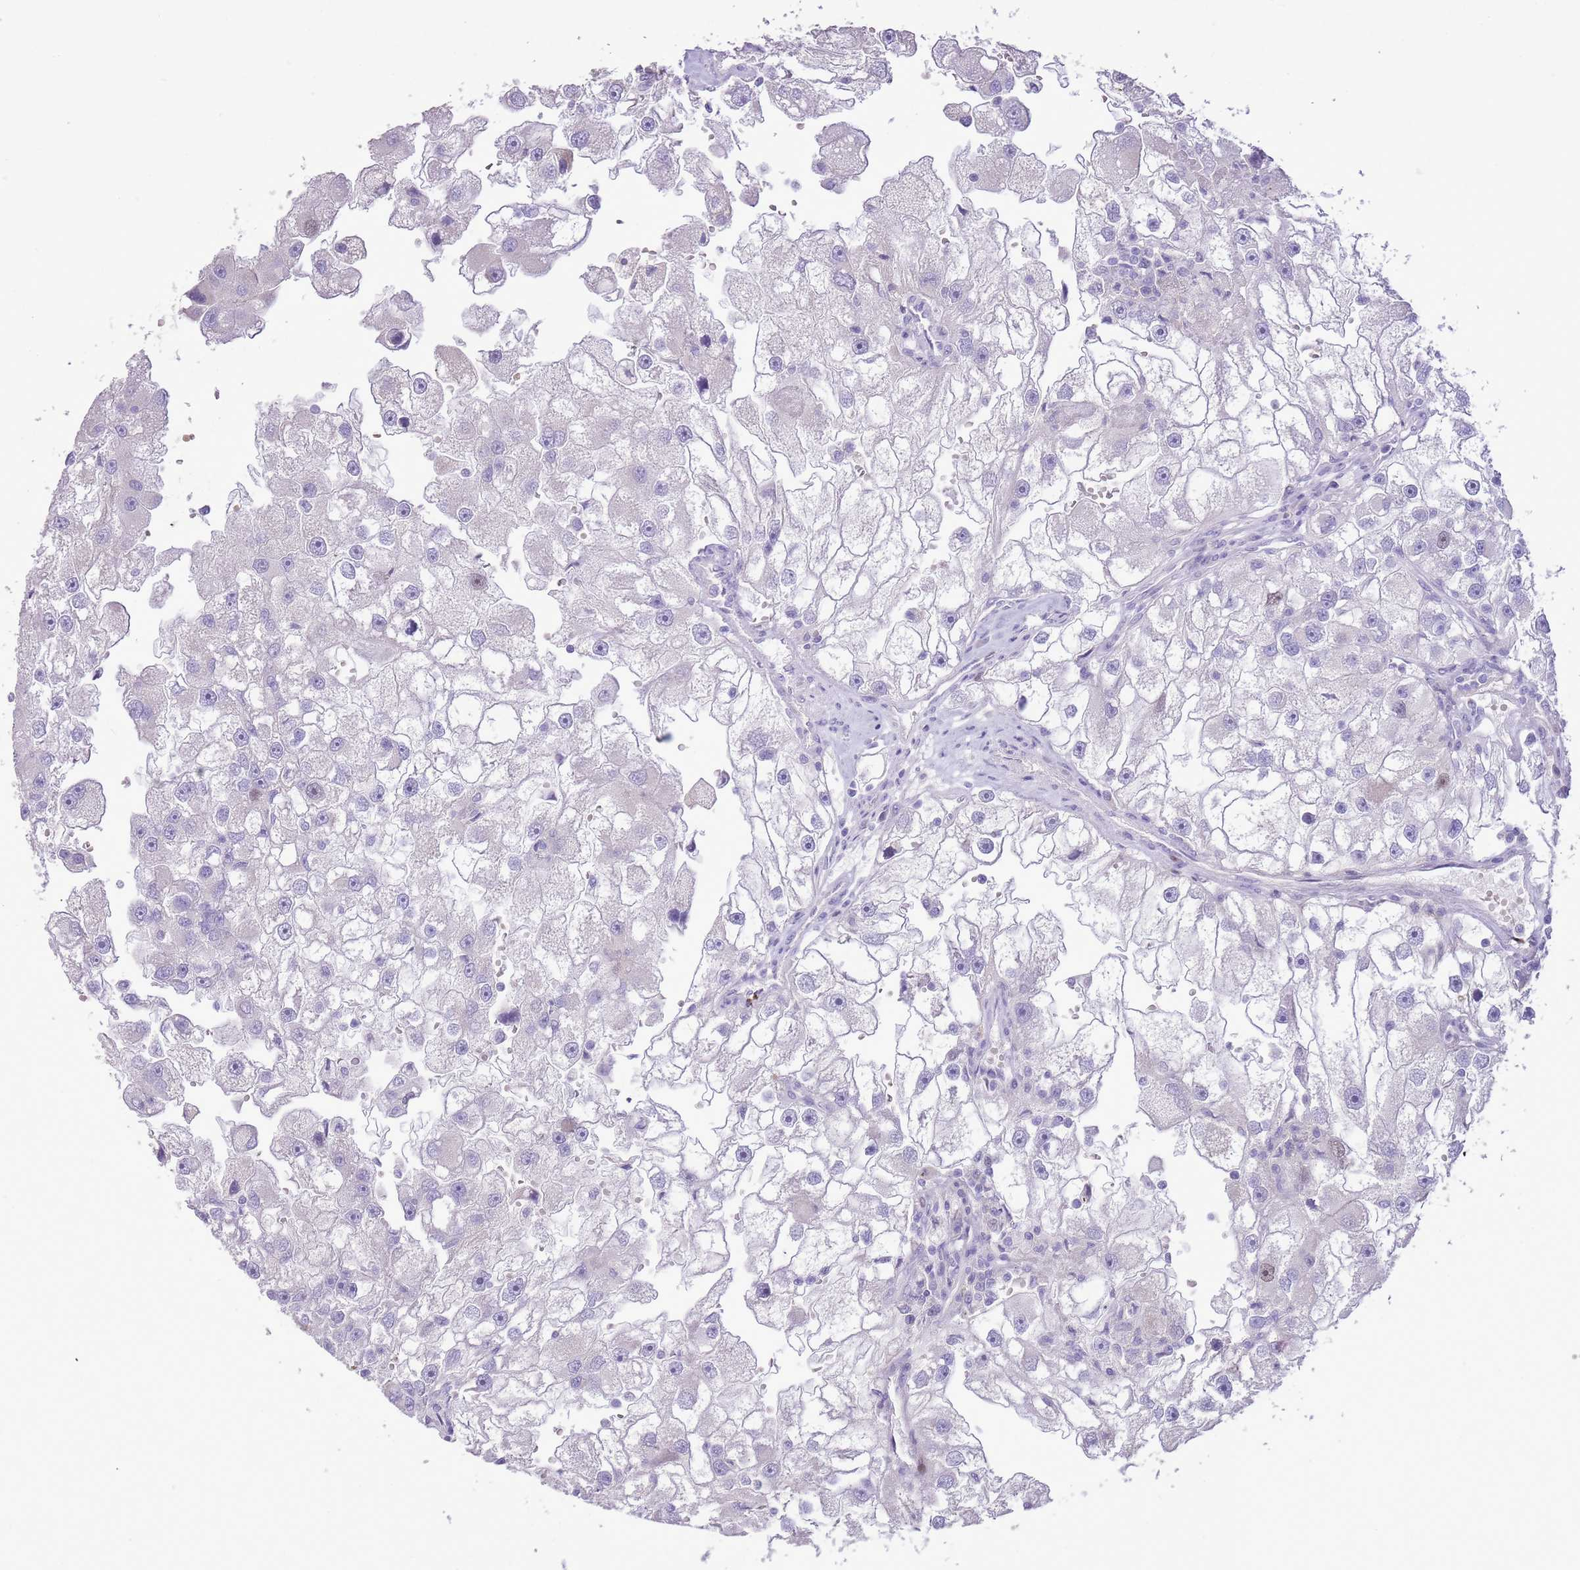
{"staining": {"intensity": "negative", "quantity": "none", "location": "none"}, "tissue": "renal cancer", "cell_type": "Tumor cells", "image_type": "cancer", "snomed": [{"axis": "morphology", "description": "Adenocarcinoma, NOS"}, {"axis": "topography", "description": "Kidney"}], "caption": "DAB (3,3'-diaminobenzidine) immunohistochemical staining of human adenocarcinoma (renal) displays no significant expression in tumor cells.", "gene": "GMNN", "patient": {"sex": "male", "age": 63}}